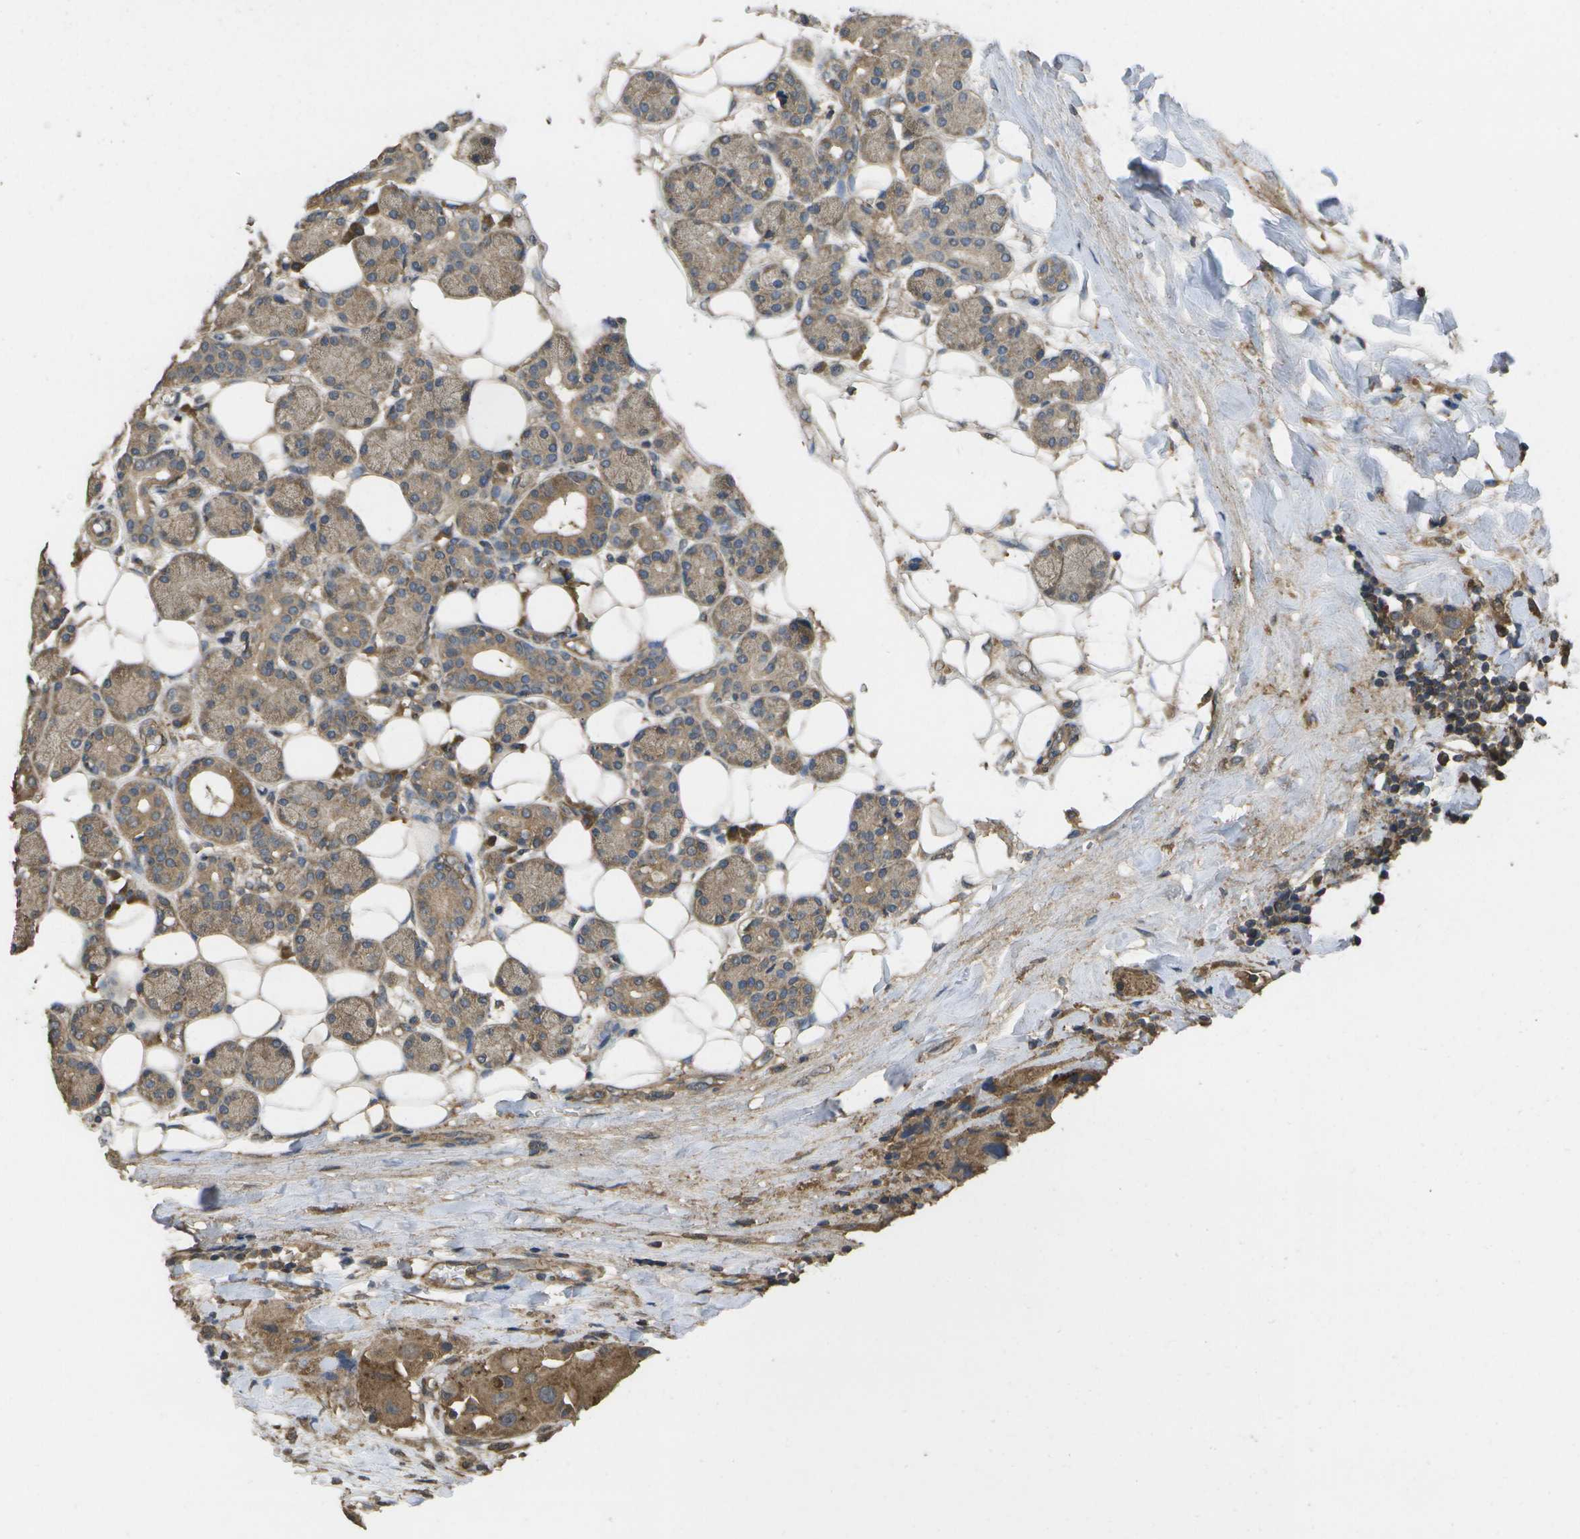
{"staining": {"intensity": "moderate", "quantity": "25%-75%", "location": "cytoplasmic/membranous"}, "tissue": "head and neck cancer", "cell_type": "Tumor cells", "image_type": "cancer", "snomed": [{"axis": "morphology", "description": "Normal tissue, NOS"}, {"axis": "morphology", "description": "Adenocarcinoma, NOS"}, {"axis": "topography", "description": "Salivary gland"}, {"axis": "topography", "description": "Head-Neck"}], "caption": "Moderate cytoplasmic/membranous expression is identified in about 25%-75% of tumor cells in adenocarcinoma (head and neck).", "gene": "SACS", "patient": {"sex": "male", "age": 80}}